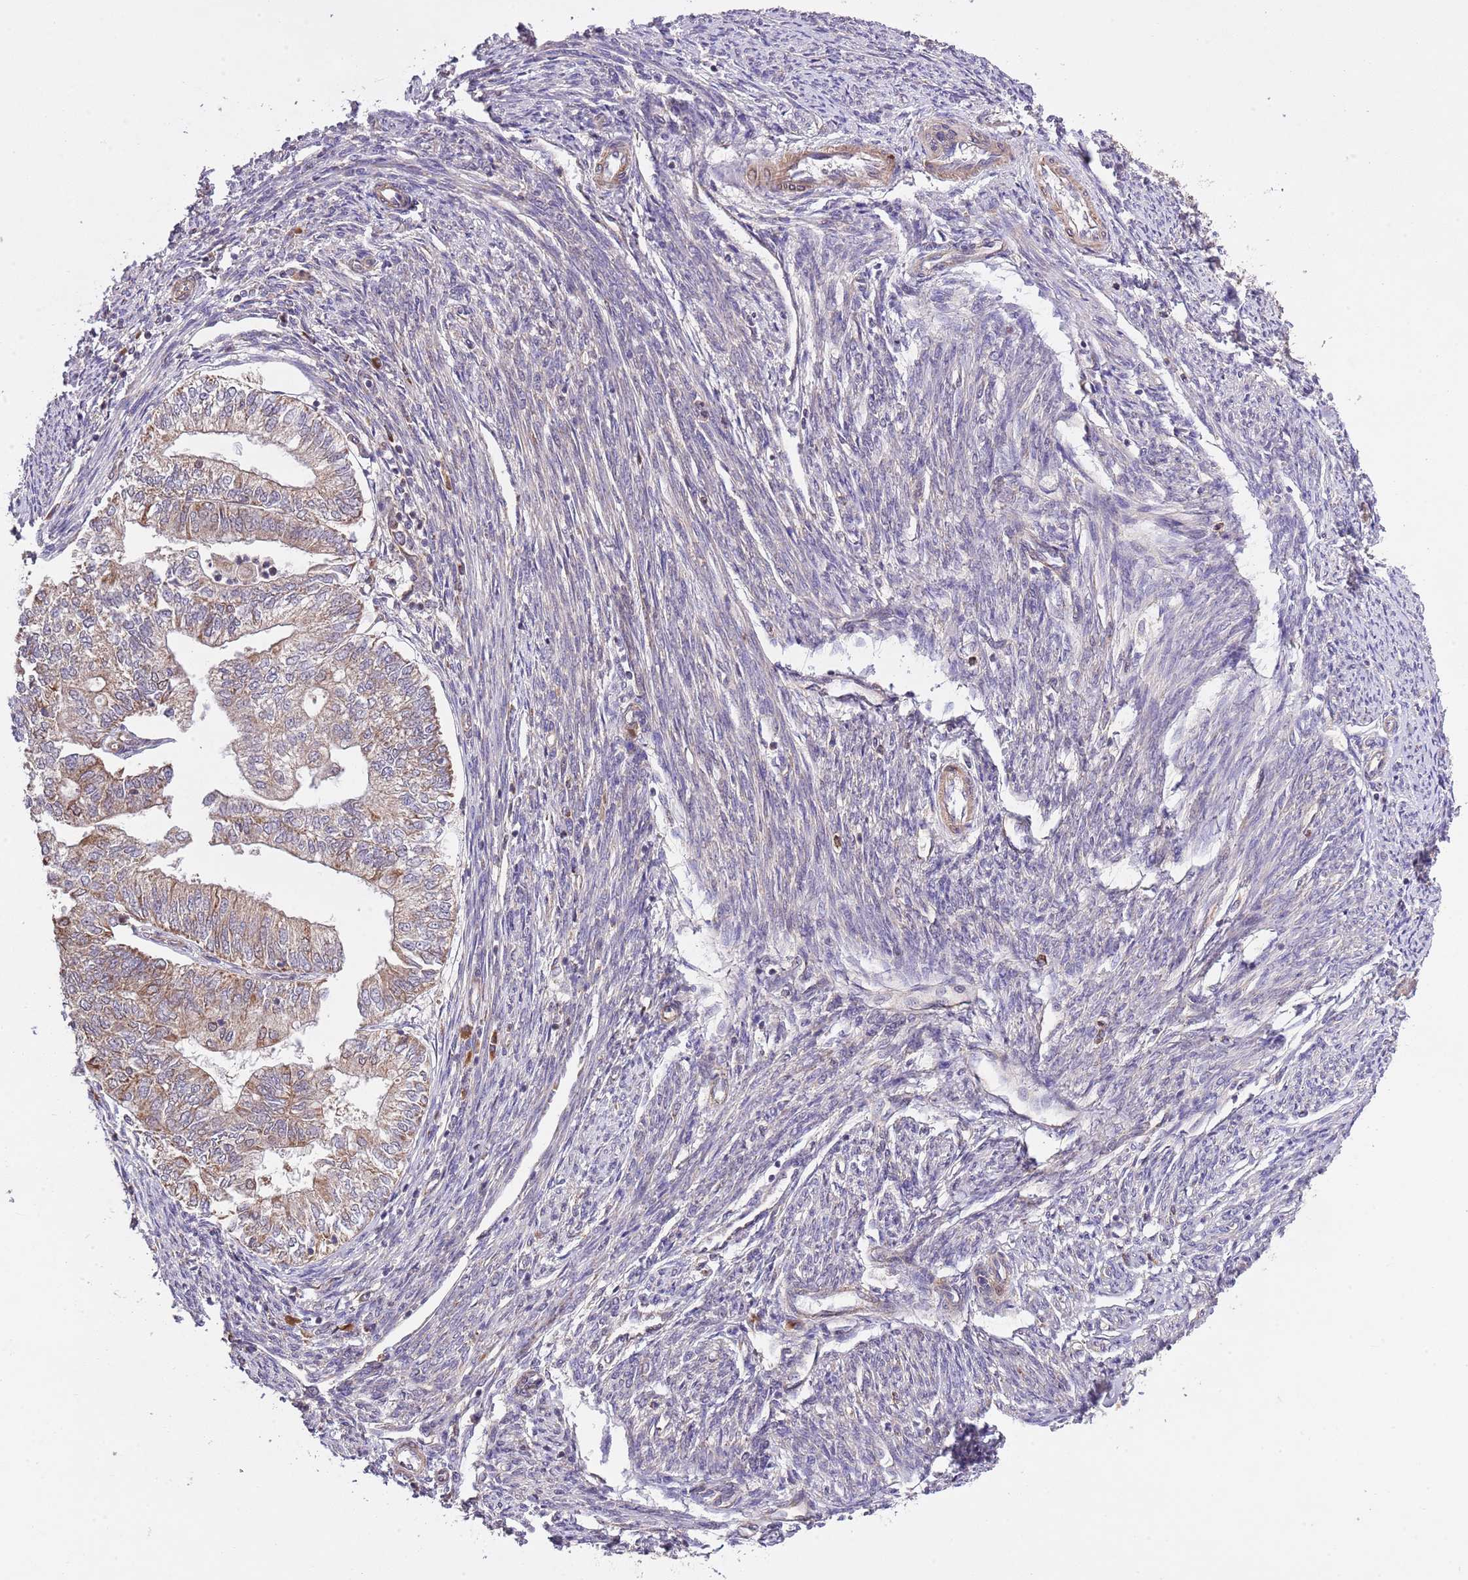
{"staining": {"intensity": "moderate", "quantity": "25%-75%", "location": "cytoplasmic/membranous"}, "tissue": "smooth muscle", "cell_type": "Smooth muscle cells", "image_type": "normal", "snomed": [{"axis": "morphology", "description": "Normal tissue, NOS"}, {"axis": "topography", "description": "Smooth muscle"}, {"axis": "topography", "description": "Uterus"}], "caption": "This photomicrograph reveals immunohistochemistry staining of normal smooth muscle, with medium moderate cytoplasmic/membranous staining in about 25%-75% of smooth muscle cells.", "gene": "MFNG", "patient": {"sex": "female", "age": 59}}